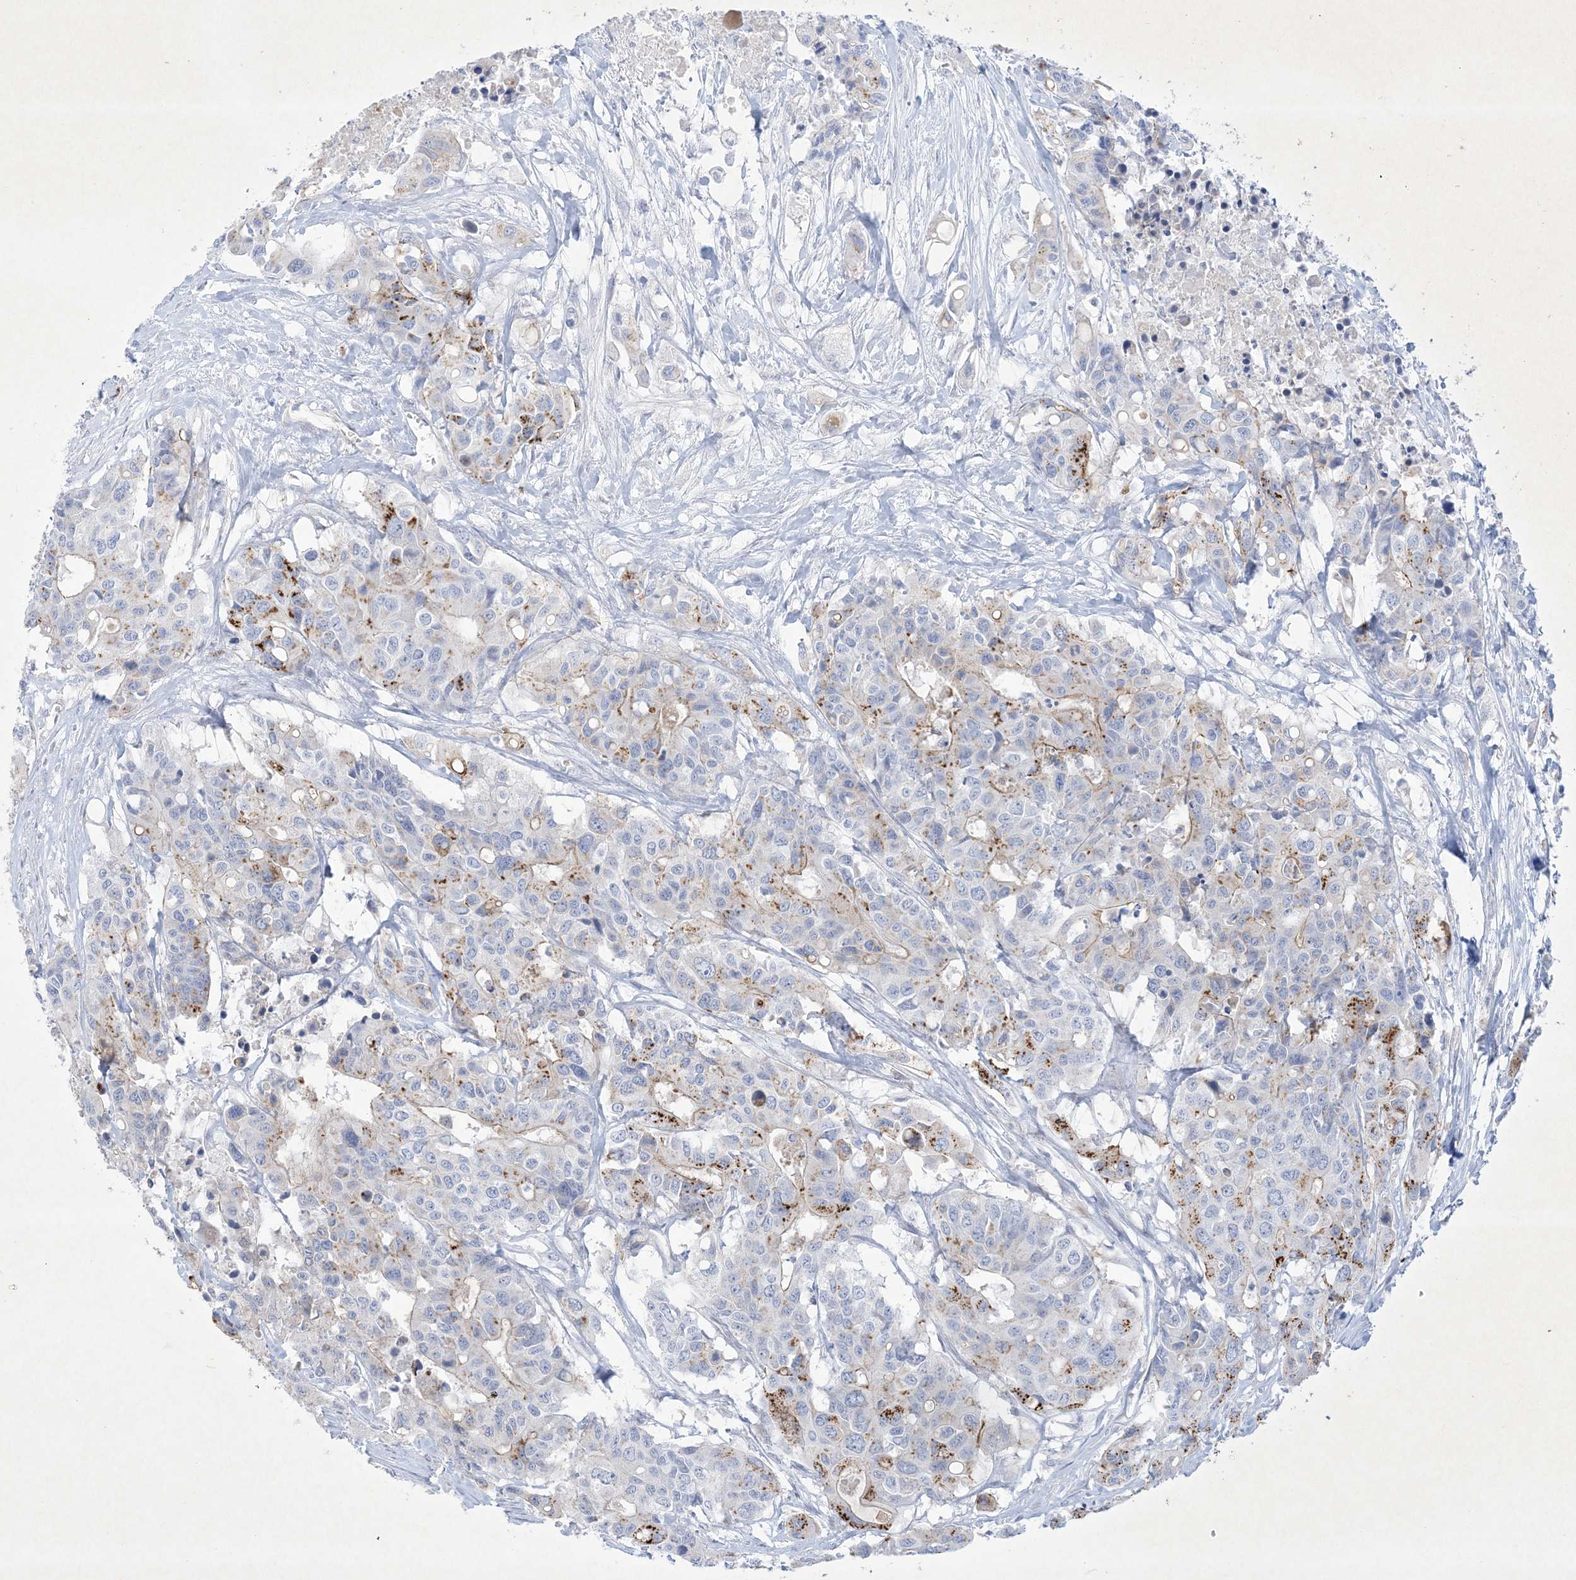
{"staining": {"intensity": "moderate", "quantity": "<25%", "location": "cytoplasmic/membranous"}, "tissue": "colorectal cancer", "cell_type": "Tumor cells", "image_type": "cancer", "snomed": [{"axis": "morphology", "description": "Adenocarcinoma, NOS"}, {"axis": "topography", "description": "Colon"}], "caption": "A histopathology image showing moderate cytoplasmic/membranous staining in about <25% of tumor cells in colorectal cancer (adenocarcinoma), as visualized by brown immunohistochemical staining.", "gene": "B3GNT7", "patient": {"sex": "male", "age": 77}}